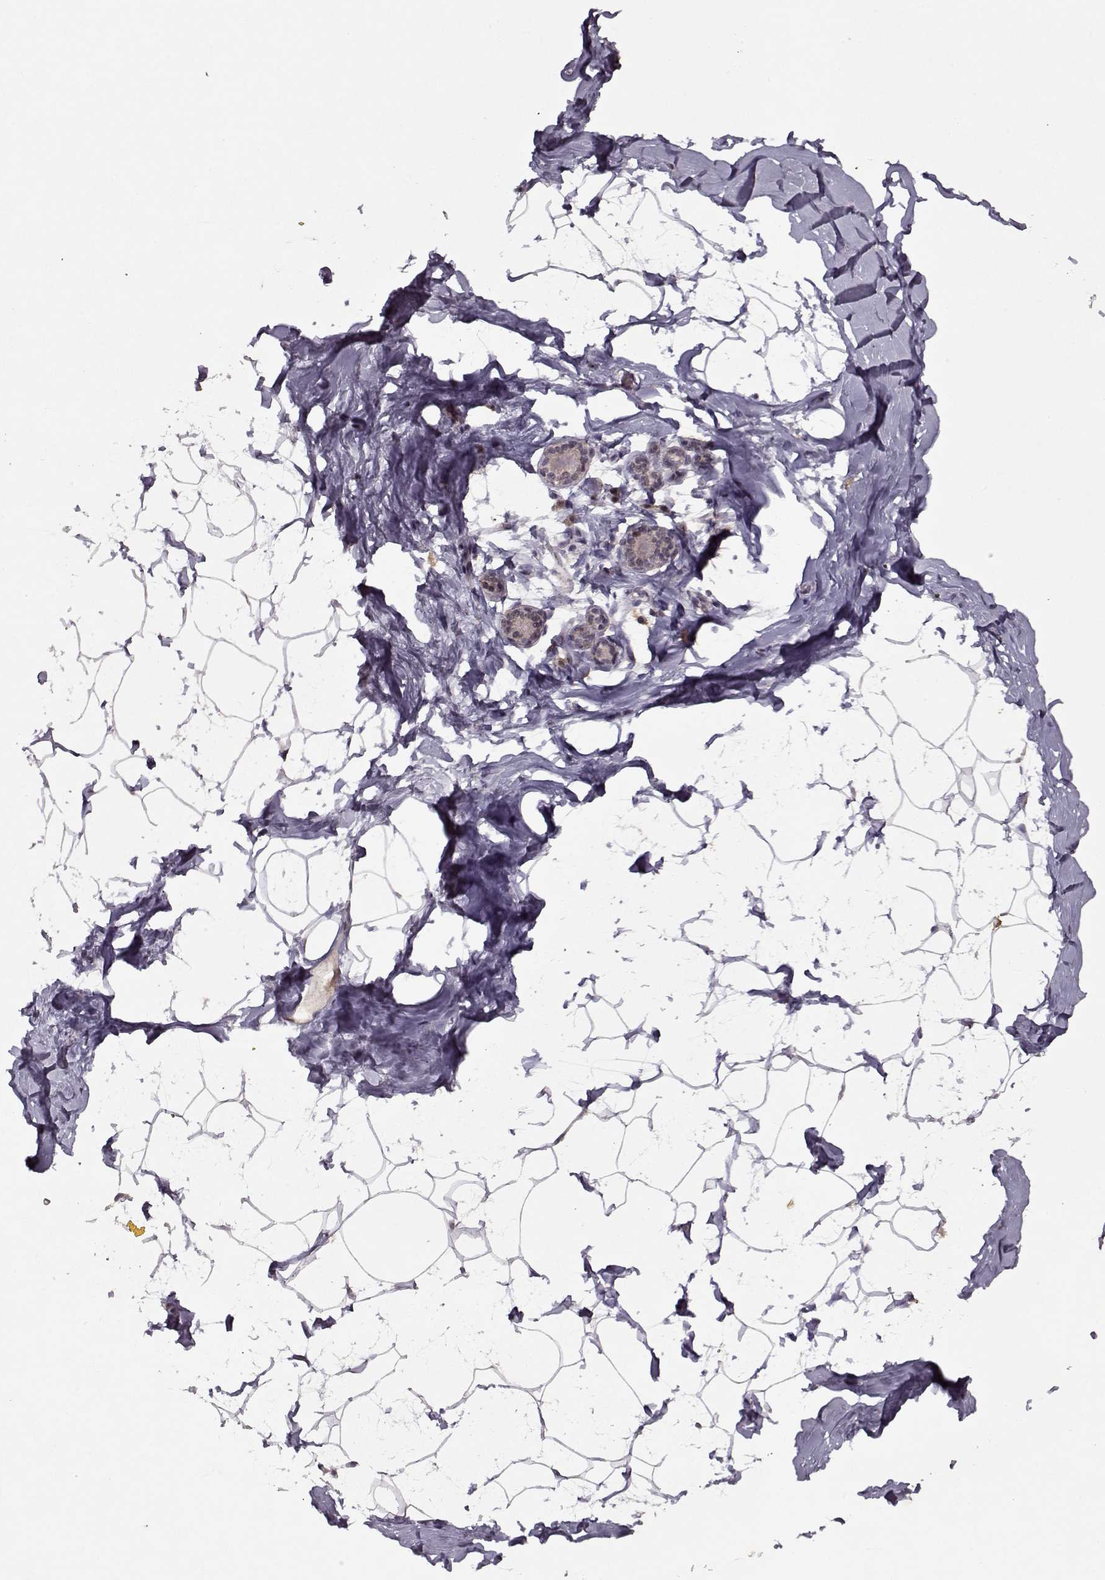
{"staining": {"intensity": "negative", "quantity": "none", "location": "none"}, "tissue": "breast", "cell_type": "Adipocytes", "image_type": "normal", "snomed": [{"axis": "morphology", "description": "Normal tissue, NOS"}, {"axis": "topography", "description": "Breast"}], "caption": "Immunohistochemistry (IHC) histopathology image of normal human breast stained for a protein (brown), which demonstrates no expression in adipocytes. (DAB (3,3'-diaminobenzidine) immunohistochemistry (IHC) with hematoxylin counter stain).", "gene": "PSMA7", "patient": {"sex": "female", "age": 32}}